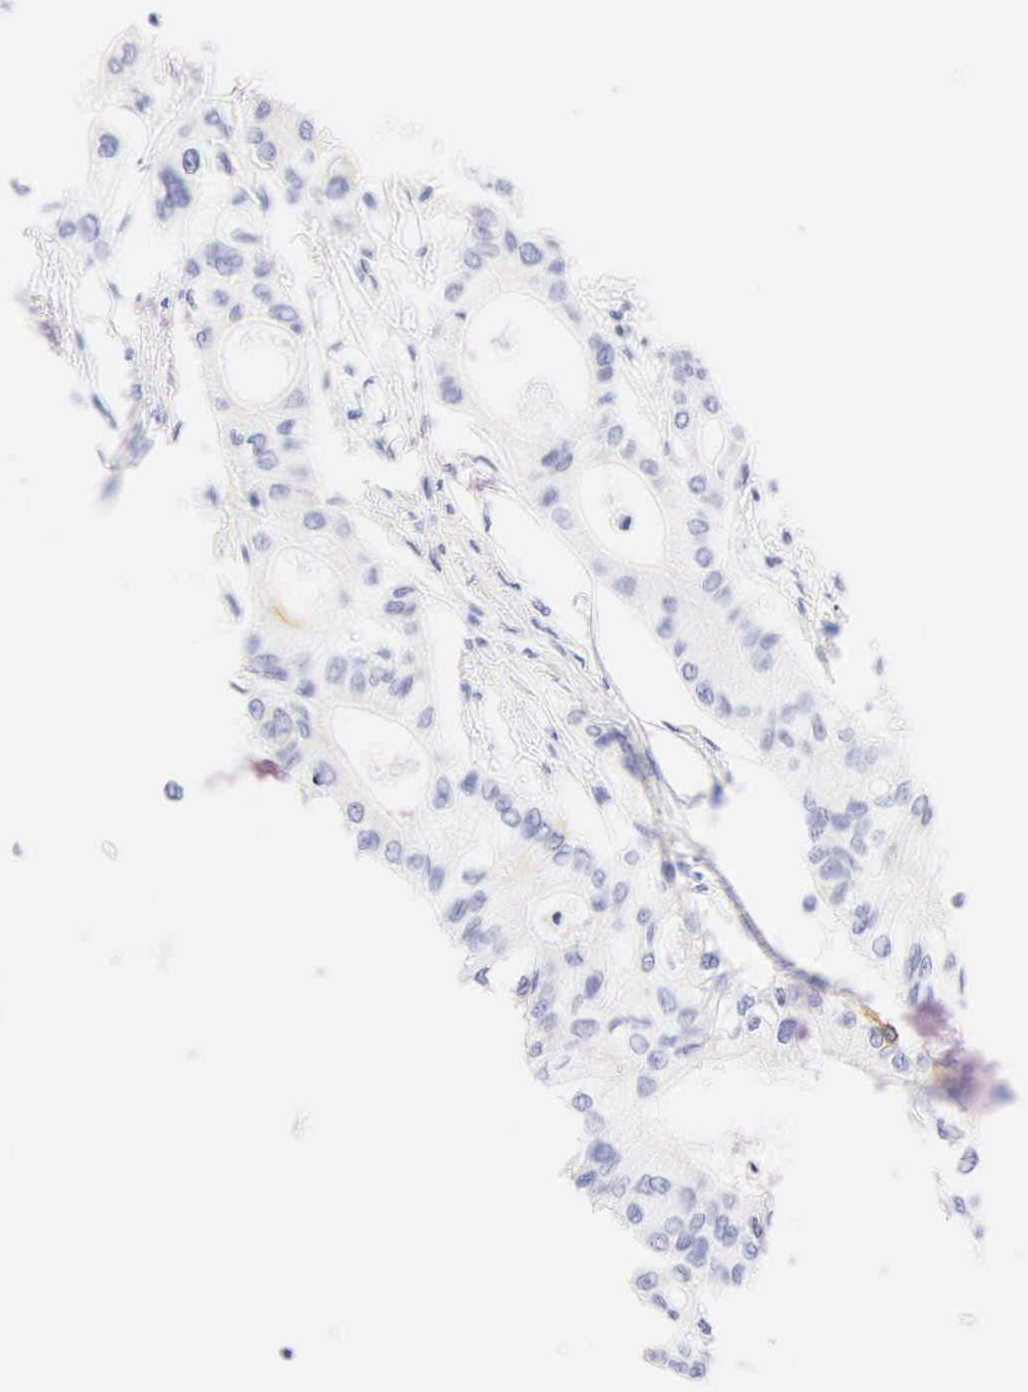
{"staining": {"intensity": "negative", "quantity": "none", "location": "none"}, "tissue": "pancreatic cancer", "cell_type": "Tumor cells", "image_type": "cancer", "snomed": [{"axis": "morphology", "description": "Adenocarcinoma, NOS"}, {"axis": "topography", "description": "Pancreas"}], "caption": "This micrograph is of pancreatic cancer (adenocarcinoma) stained with IHC to label a protein in brown with the nuclei are counter-stained blue. There is no positivity in tumor cells.", "gene": "KRT20", "patient": {"sex": "male", "age": 79}}